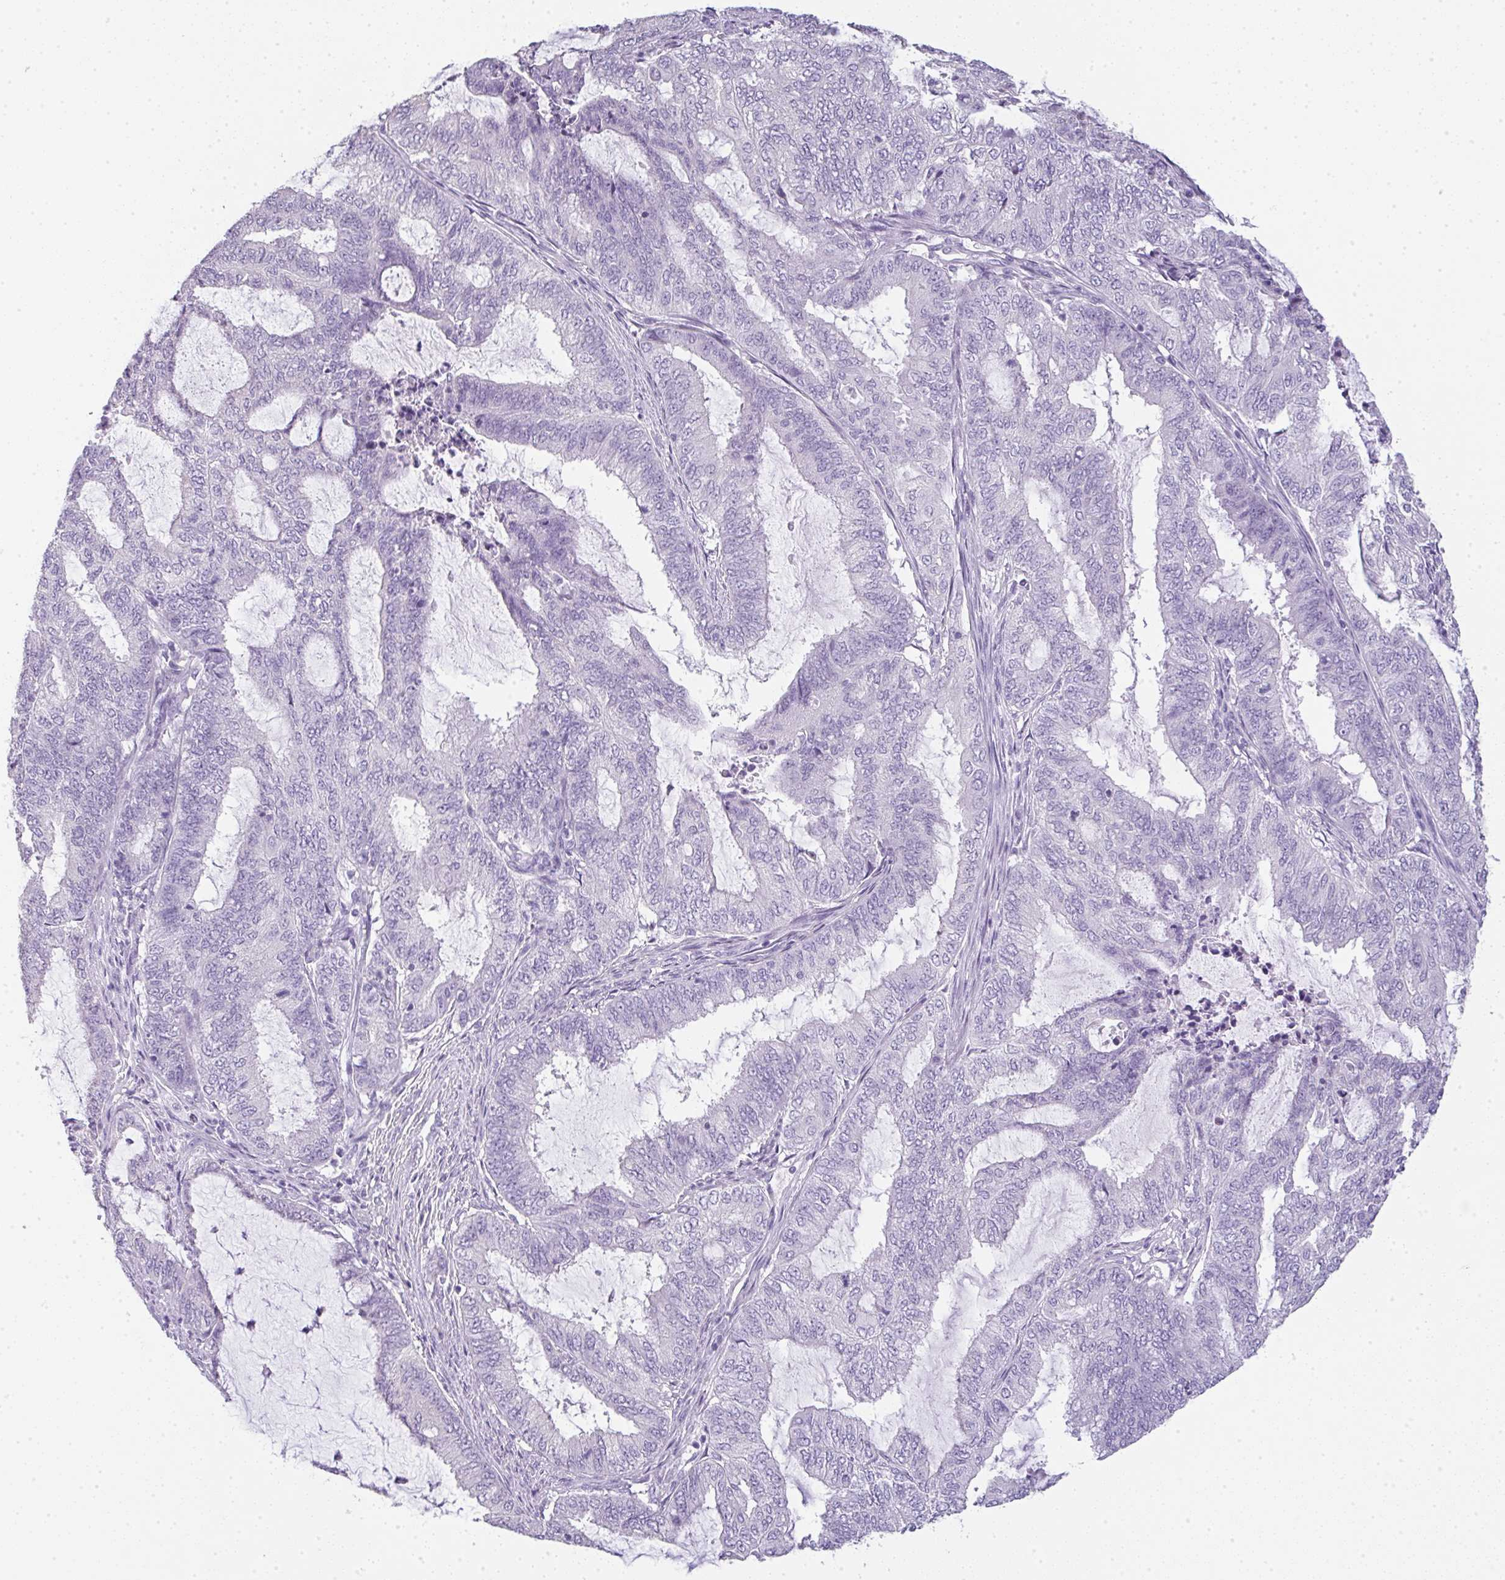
{"staining": {"intensity": "negative", "quantity": "none", "location": "none"}, "tissue": "endometrial cancer", "cell_type": "Tumor cells", "image_type": "cancer", "snomed": [{"axis": "morphology", "description": "Adenocarcinoma, NOS"}, {"axis": "topography", "description": "Endometrium"}], "caption": "Immunohistochemical staining of human endometrial cancer (adenocarcinoma) displays no significant expression in tumor cells.", "gene": "LPAR4", "patient": {"sex": "female", "age": 51}}